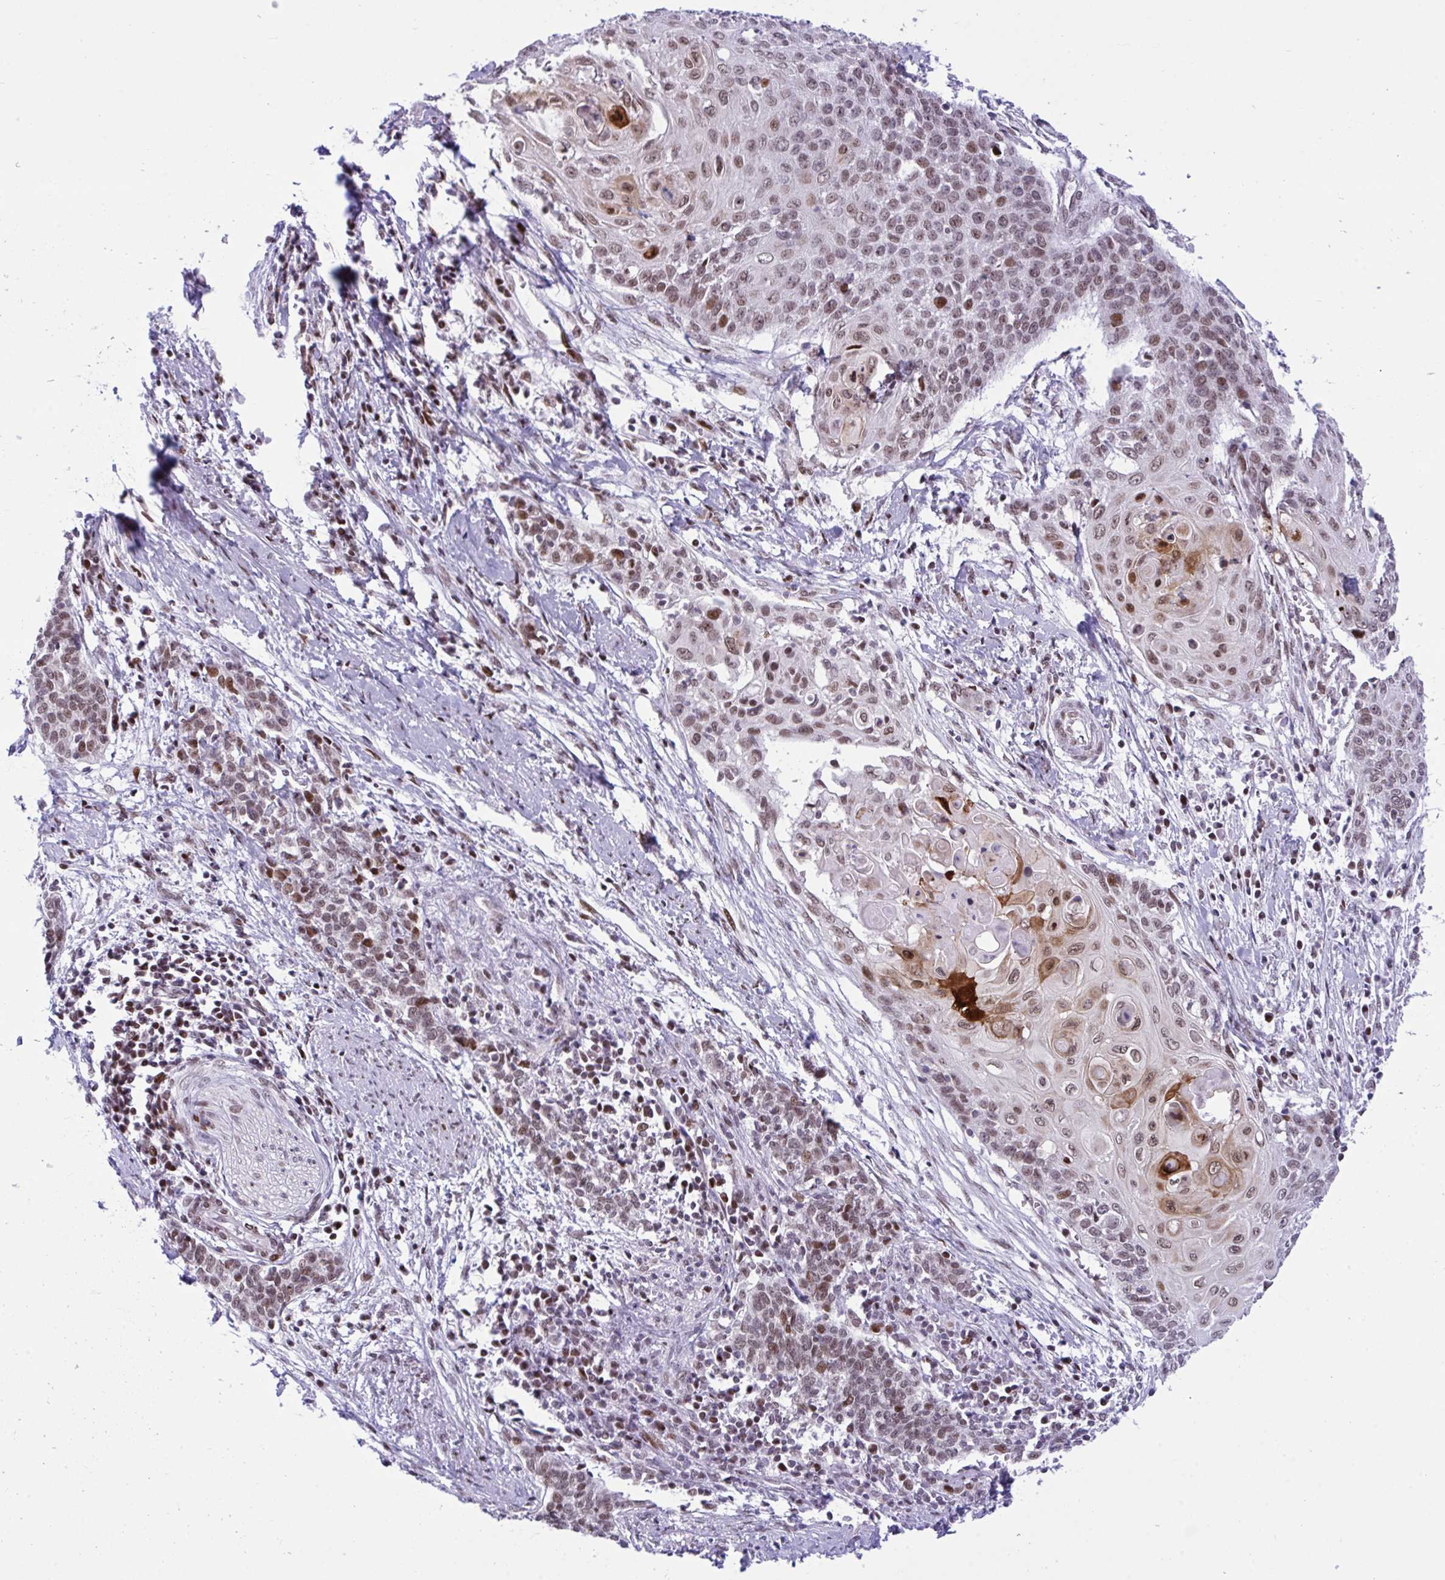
{"staining": {"intensity": "moderate", "quantity": ">75%", "location": "nuclear"}, "tissue": "cervical cancer", "cell_type": "Tumor cells", "image_type": "cancer", "snomed": [{"axis": "morphology", "description": "Squamous cell carcinoma, NOS"}, {"axis": "topography", "description": "Cervix"}], "caption": "Cervical cancer (squamous cell carcinoma) stained with a brown dye reveals moderate nuclear positive expression in approximately >75% of tumor cells.", "gene": "ZFHX3", "patient": {"sex": "female", "age": 39}}